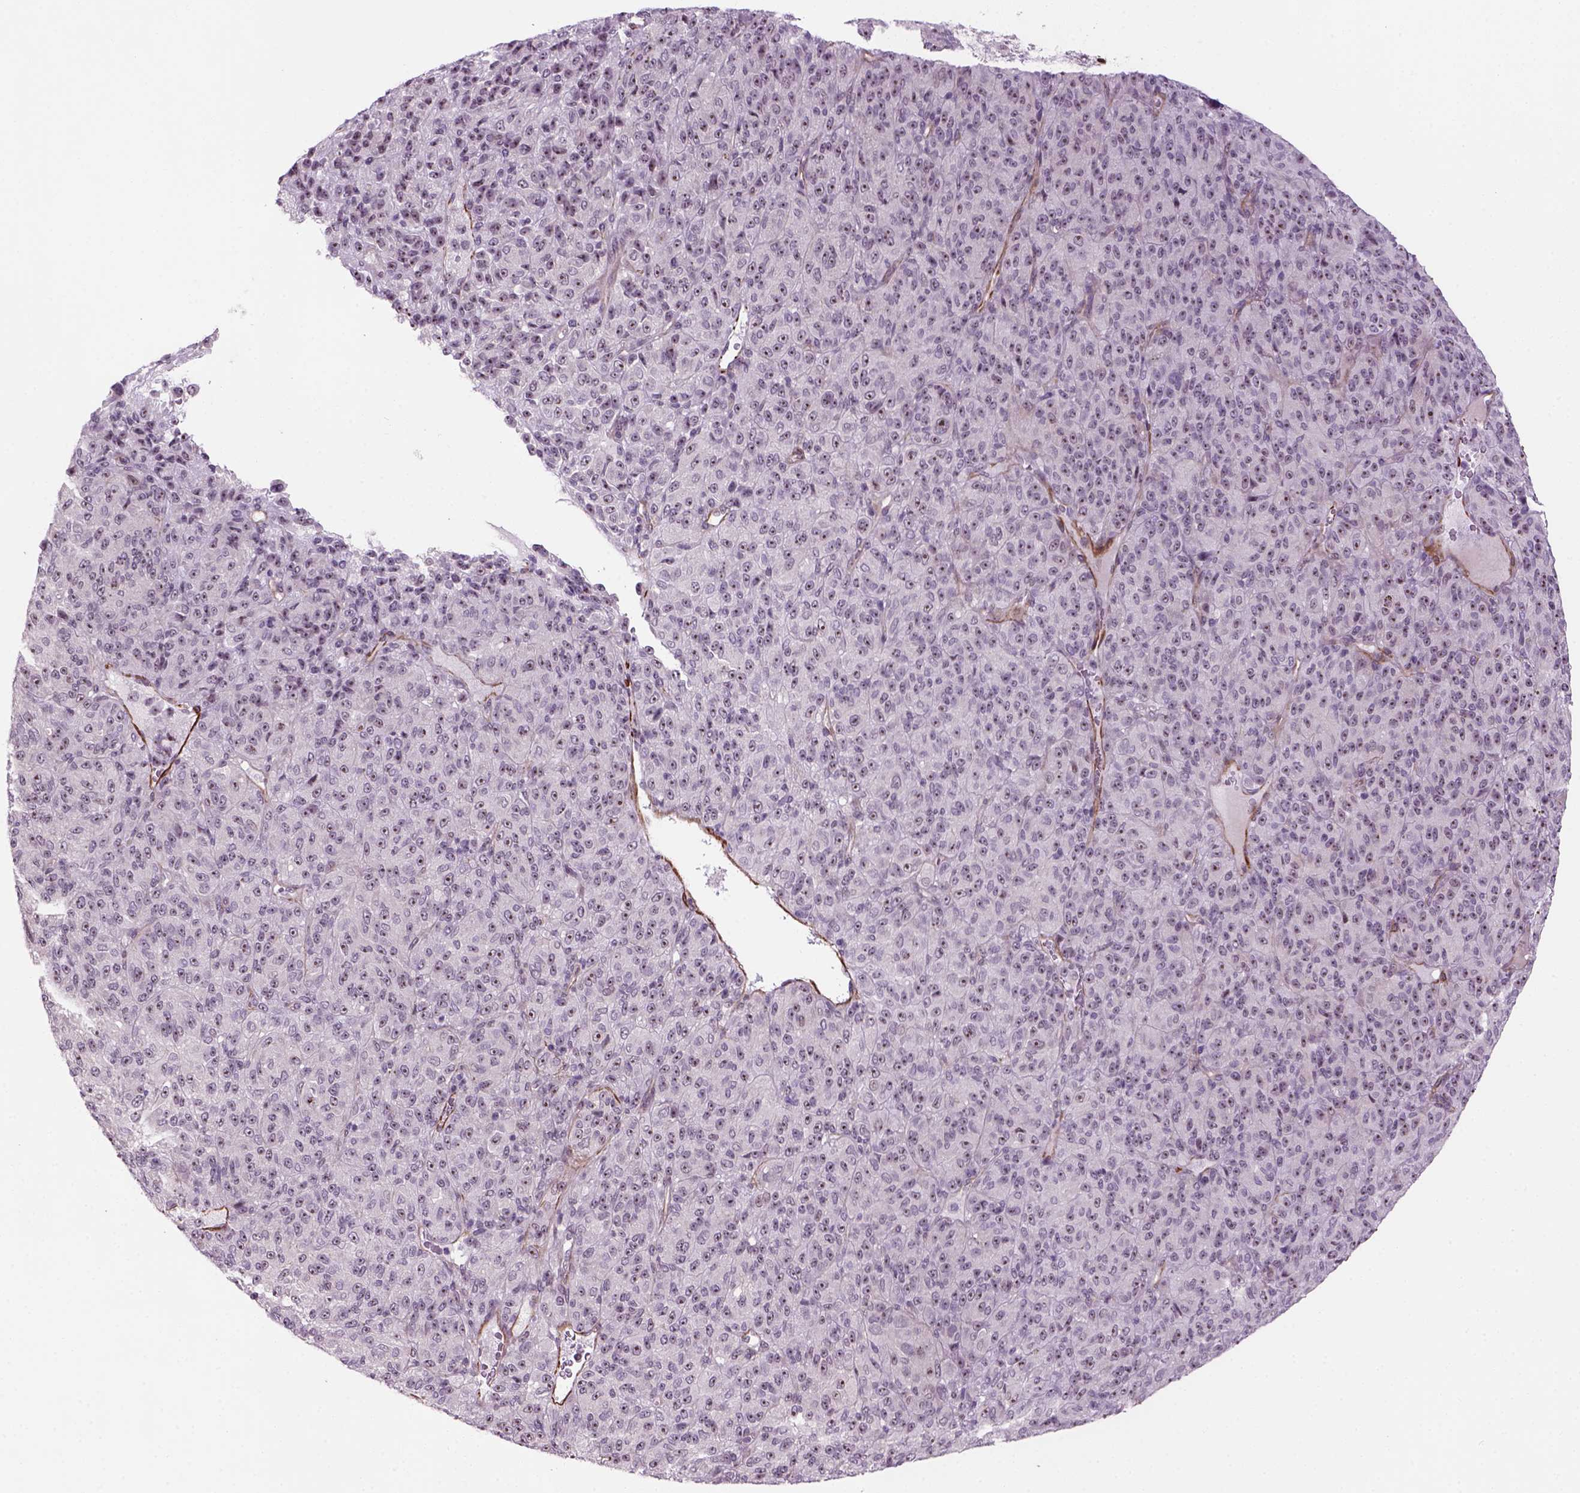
{"staining": {"intensity": "moderate", "quantity": ">75%", "location": "nuclear"}, "tissue": "melanoma", "cell_type": "Tumor cells", "image_type": "cancer", "snomed": [{"axis": "morphology", "description": "Malignant melanoma, Metastatic site"}, {"axis": "topography", "description": "Brain"}], "caption": "Immunohistochemical staining of human malignant melanoma (metastatic site) displays medium levels of moderate nuclear protein expression in about >75% of tumor cells.", "gene": "RRS1", "patient": {"sex": "female", "age": 56}}